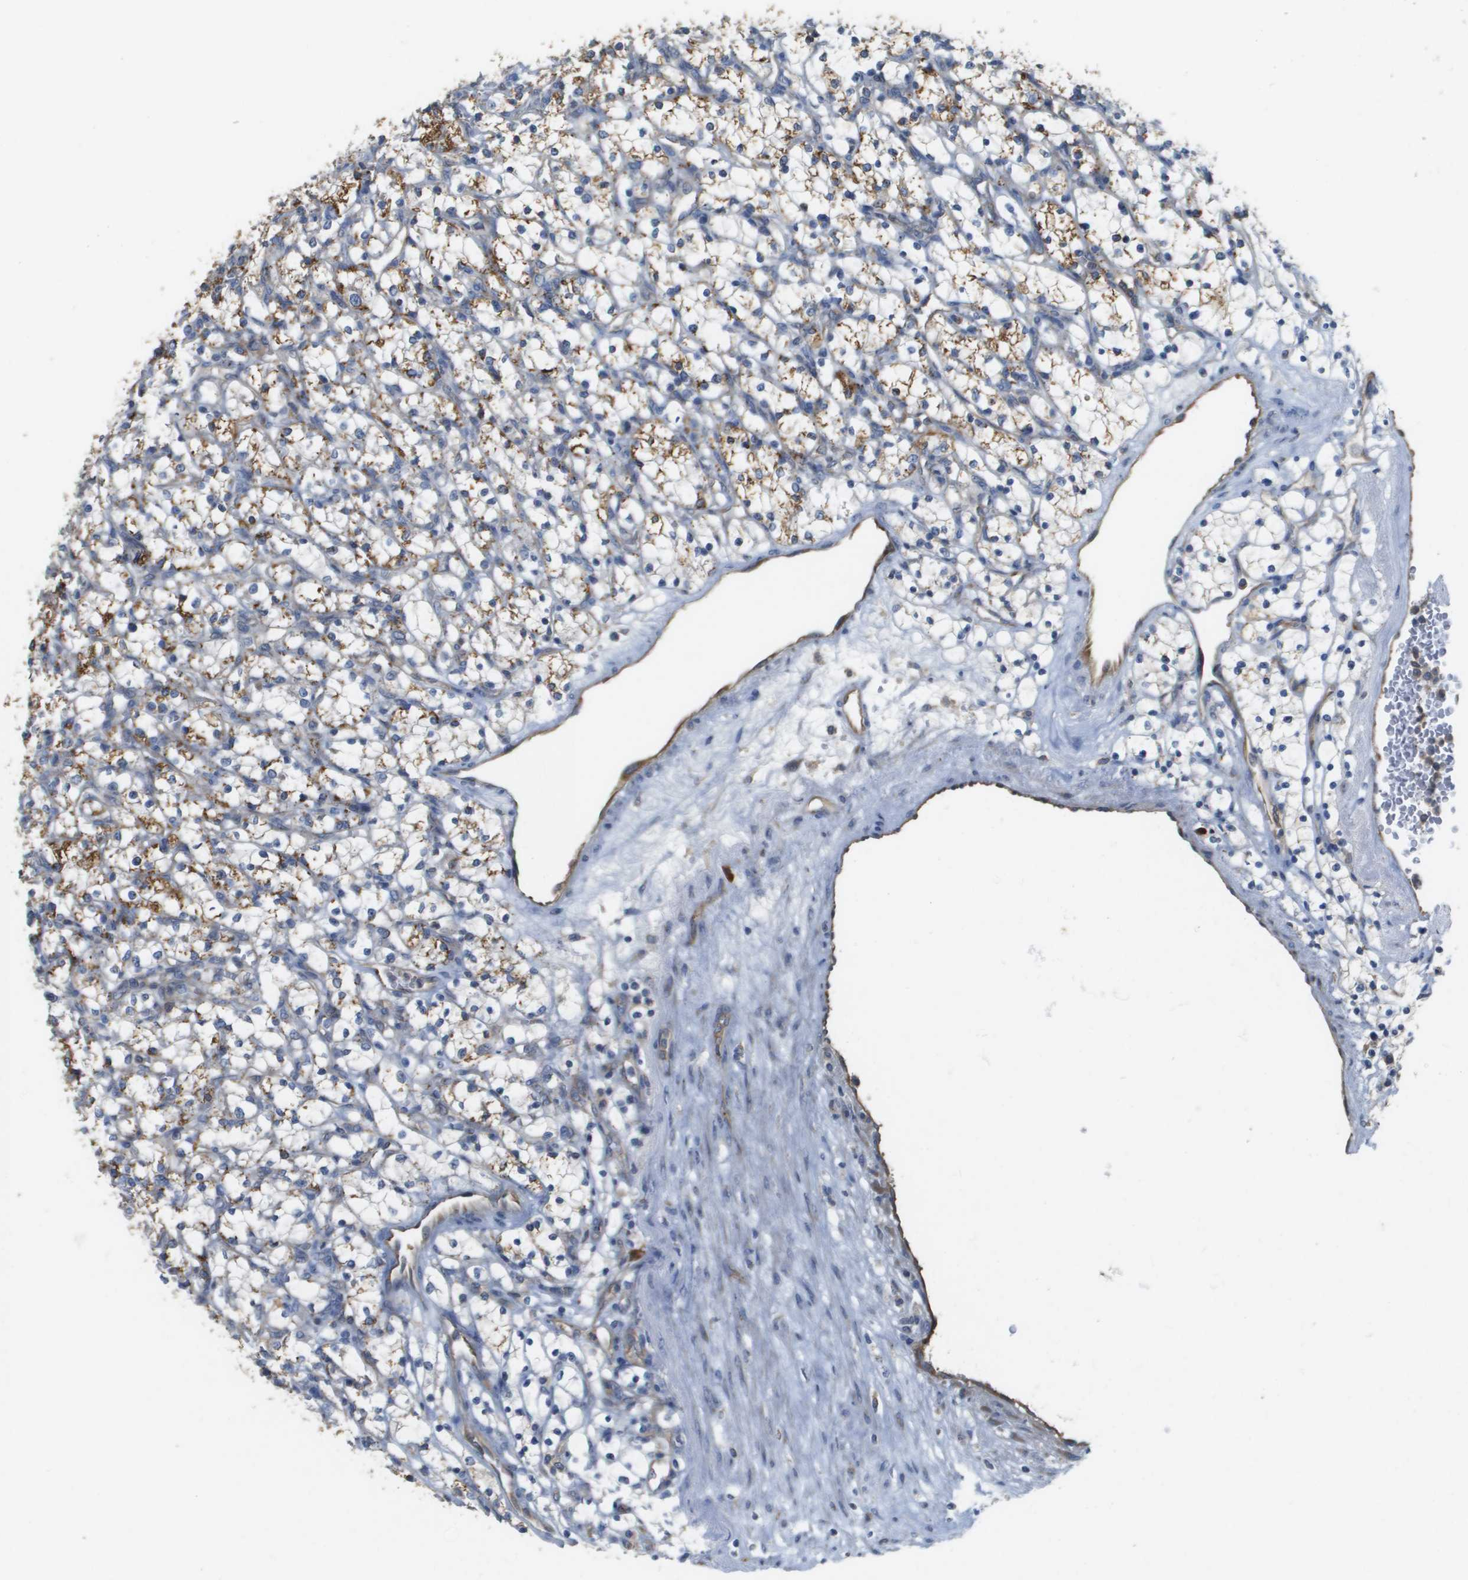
{"staining": {"intensity": "moderate", "quantity": ">75%", "location": "cytoplasmic/membranous"}, "tissue": "renal cancer", "cell_type": "Tumor cells", "image_type": "cancer", "snomed": [{"axis": "morphology", "description": "Adenocarcinoma, NOS"}, {"axis": "topography", "description": "Kidney"}], "caption": "Protein positivity by immunohistochemistry shows moderate cytoplasmic/membranous staining in approximately >75% of tumor cells in adenocarcinoma (renal).", "gene": "CASP10", "patient": {"sex": "female", "age": 69}}